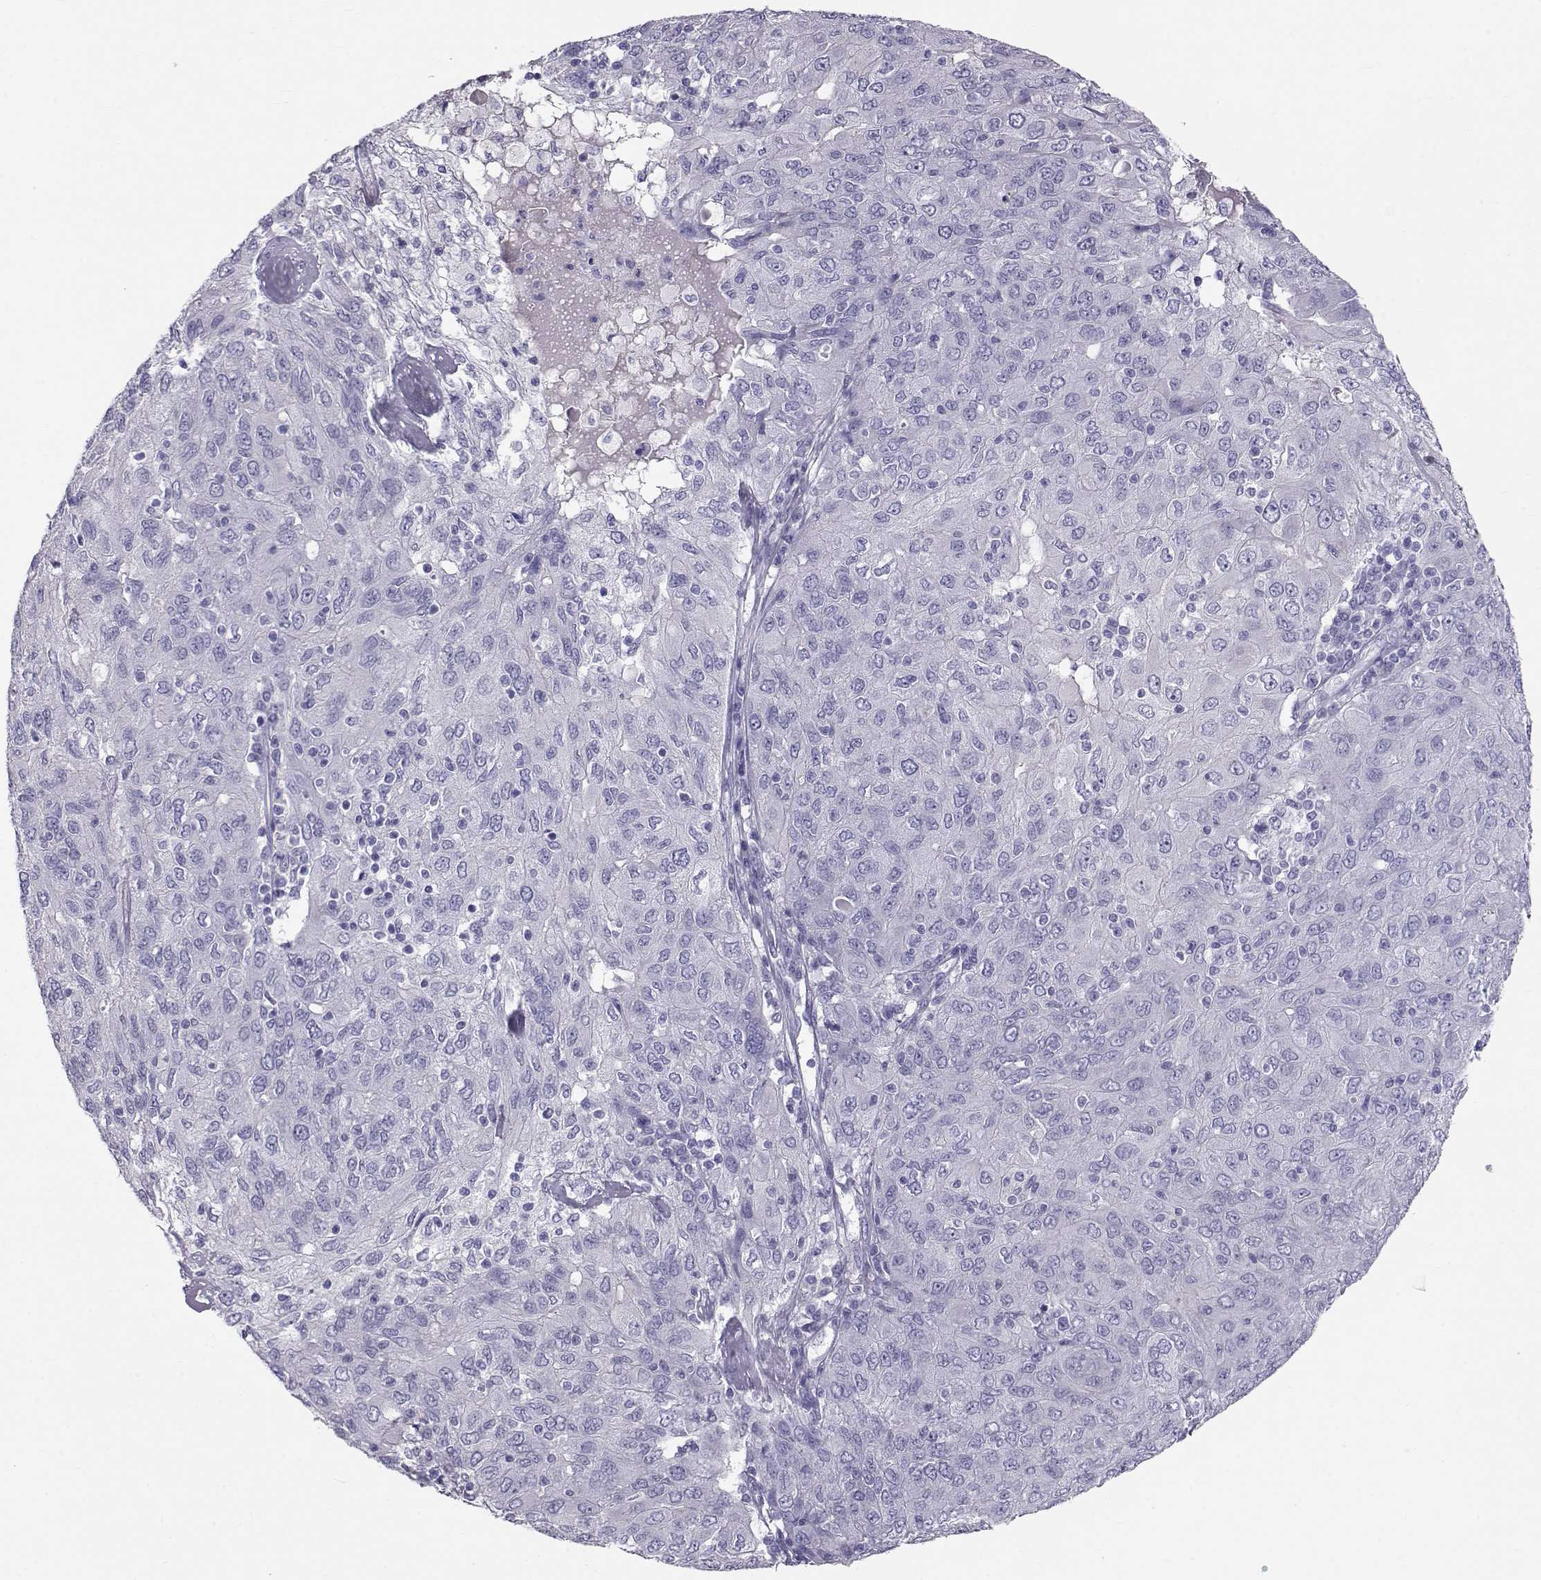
{"staining": {"intensity": "negative", "quantity": "none", "location": "none"}, "tissue": "ovarian cancer", "cell_type": "Tumor cells", "image_type": "cancer", "snomed": [{"axis": "morphology", "description": "Carcinoma, endometroid"}, {"axis": "topography", "description": "Ovary"}], "caption": "Image shows no protein positivity in tumor cells of endometroid carcinoma (ovarian) tissue.", "gene": "GPR26", "patient": {"sex": "female", "age": 50}}